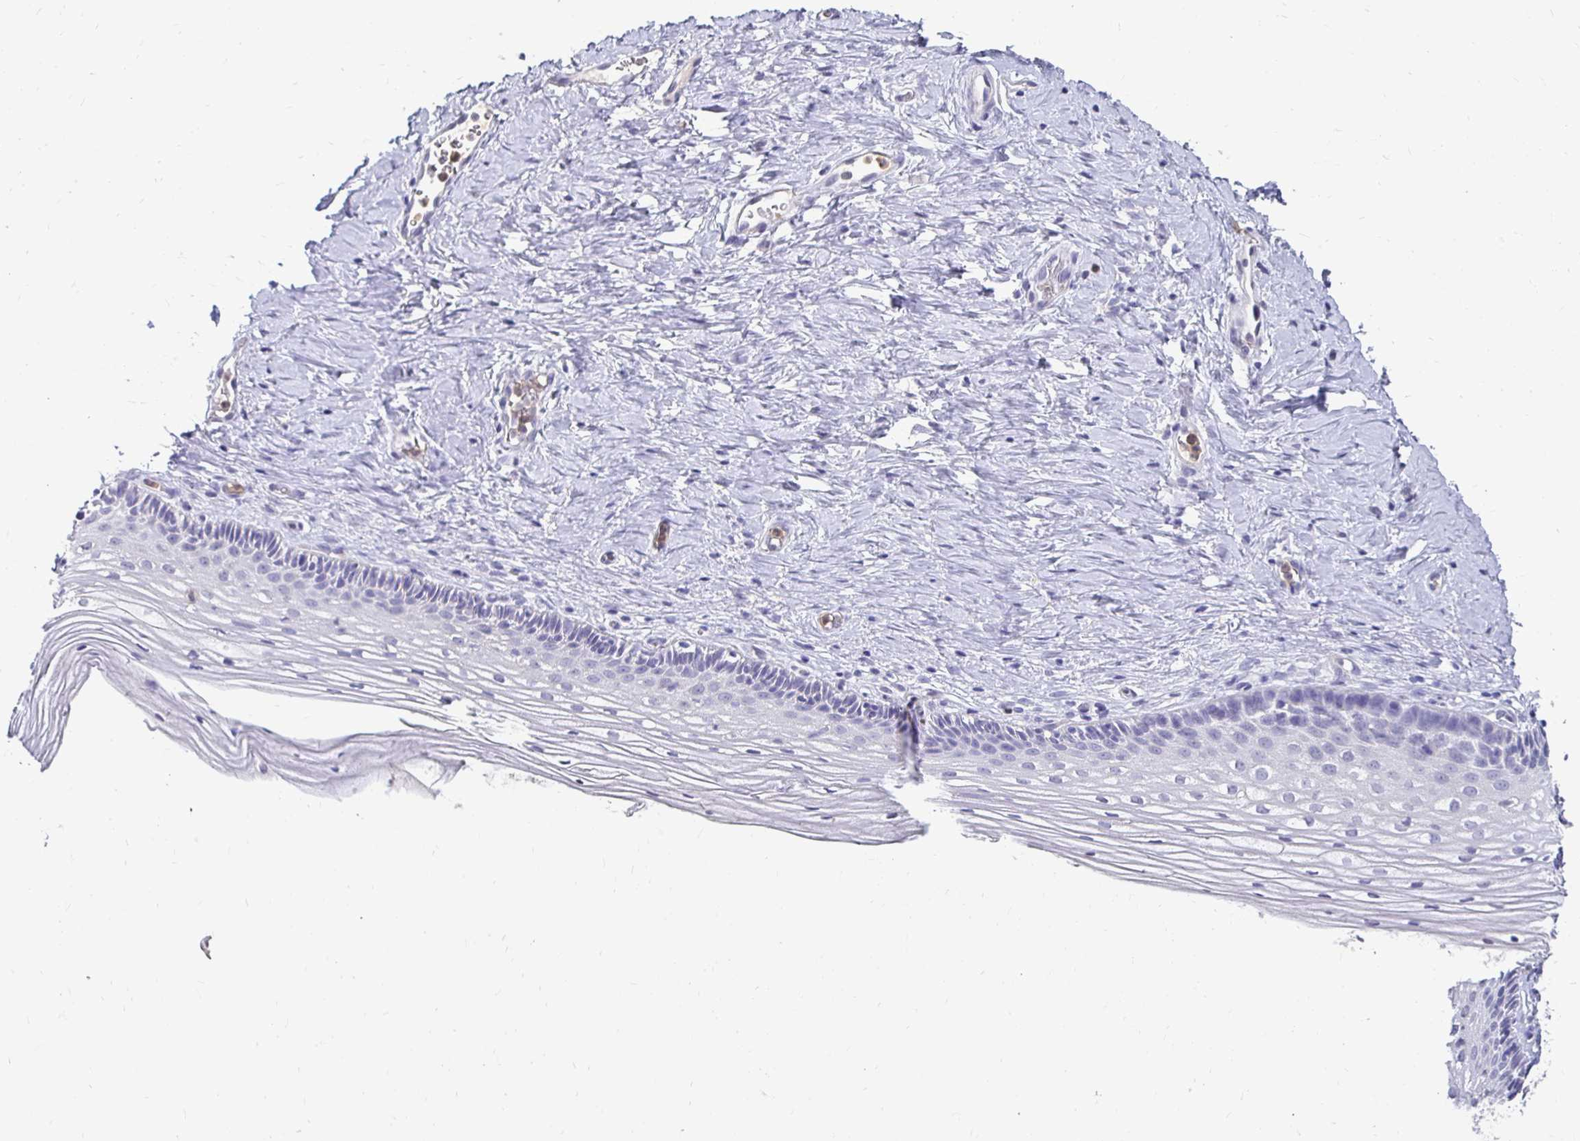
{"staining": {"intensity": "negative", "quantity": "none", "location": "none"}, "tissue": "vagina", "cell_type": "Squamous epithelial cells", "image_type": "normal", "snomed": [{"axis": "morphology", "description": "Normal tissue, NOS"}, {"axis": "topography", "description": "Vagina"}], "caption": "Benign vagina was stained to show a protein in brown. There is no significant staining in squamous epithelial cells. (DAB (3,3'-diaminobenzidine) immunohistochemistry with hematoxylin counter stain).", "gene": "GK2", "patient": {"sex": "female", "age": 45}}